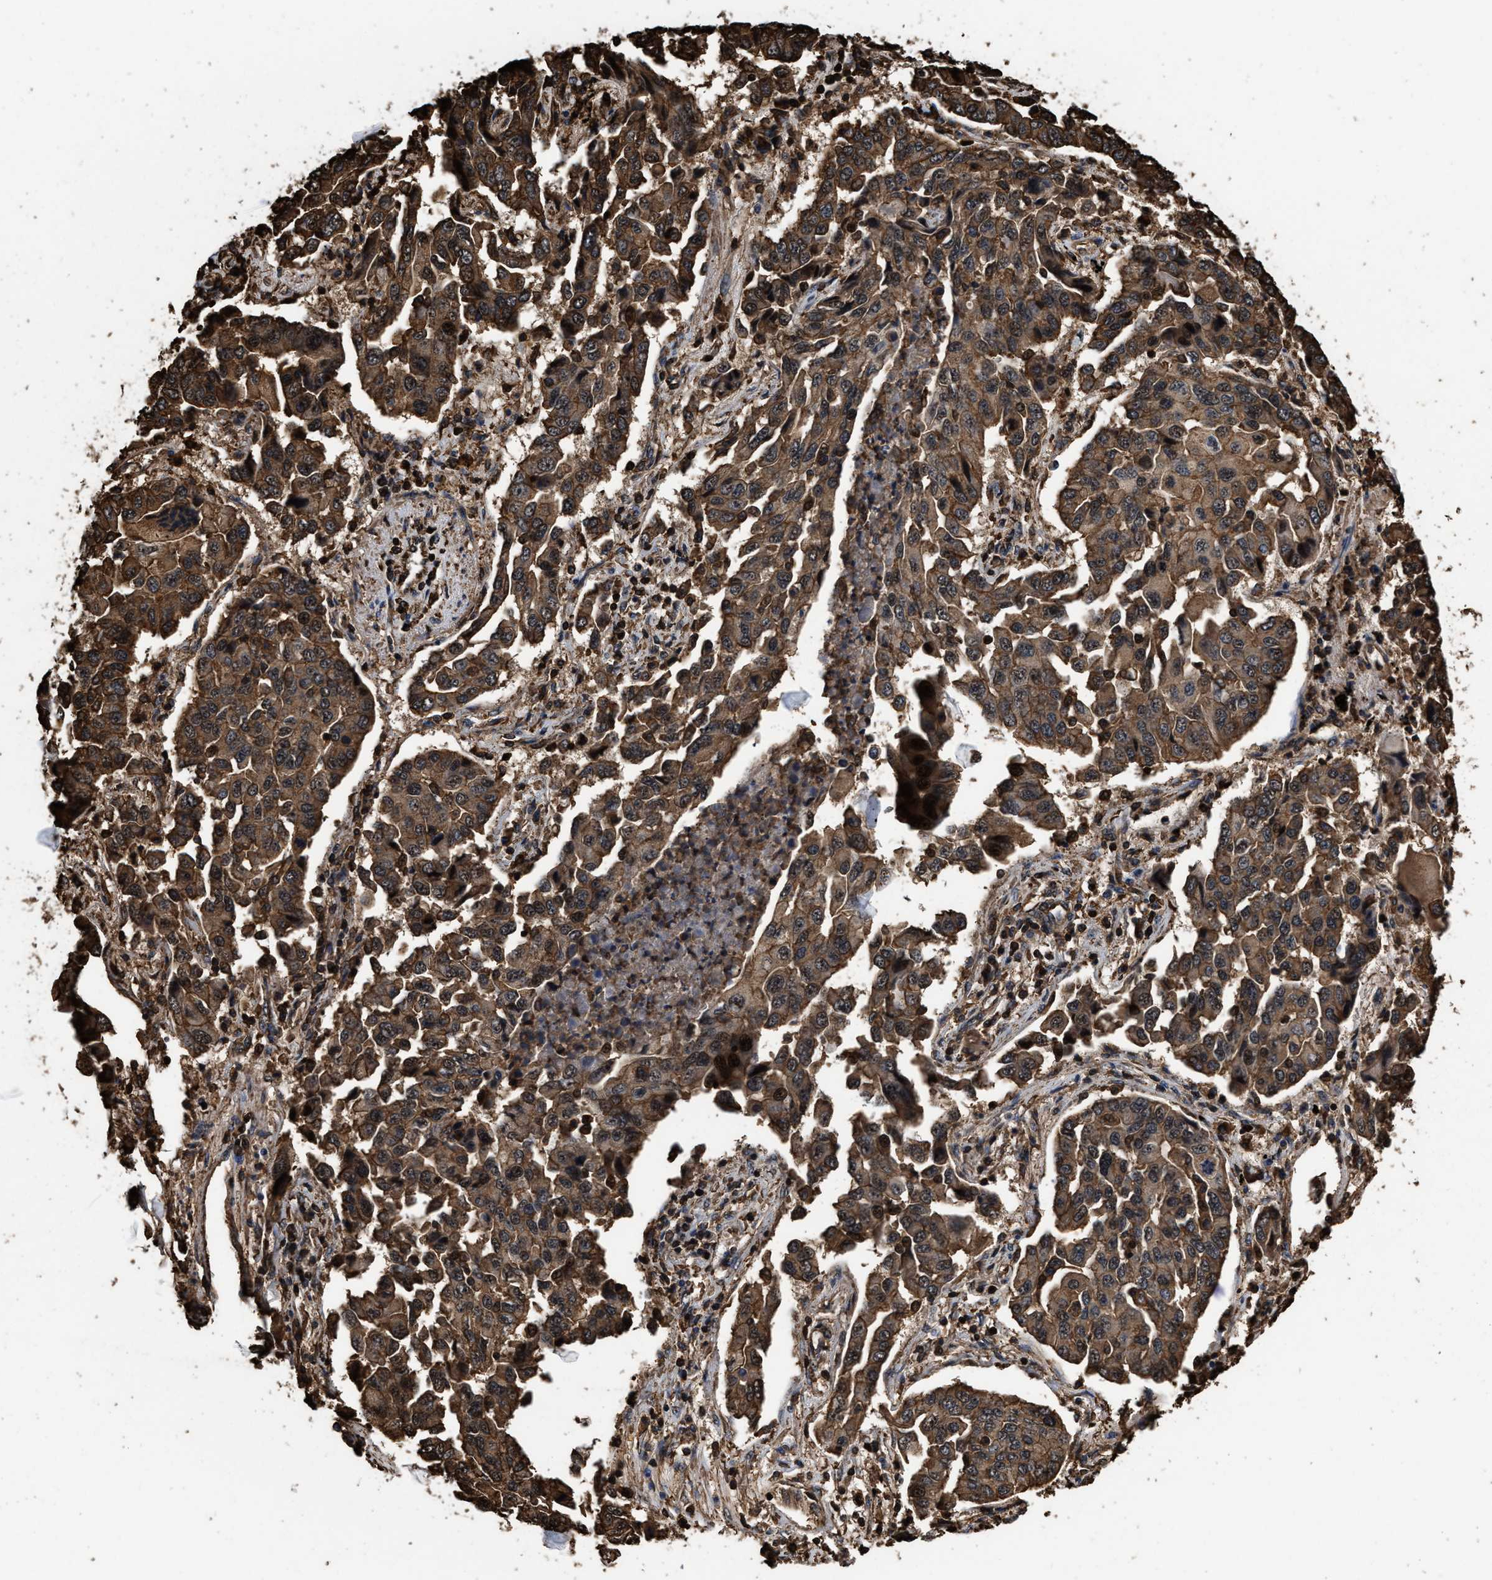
{"staining": {"intensity": "strong", "quantity": ">75%", "location": "cytoplasmic/membranous"}, "tissue": "lung cancer", "cell_type": "Tumor cells", "image_type": "cancer", "snomed": [{"axis": "morphology", "description": "Adenocarcinoma, NOS"}, {"axis": "topography", "description": "Lung"}], "caption": "DAB immunohistochemical staining of human lung cancer shows strong cytoplasmic/membranous protein expression in approximately >75% of tumor cells. (Stains: DAB (3,3'-diaminobenzidine) in brown, nuclei in blue, Microscopy: brightfield microscopy at high magnification).", "gene": "KBTBD2", "patient": {"sex": "female", "age": 65}}